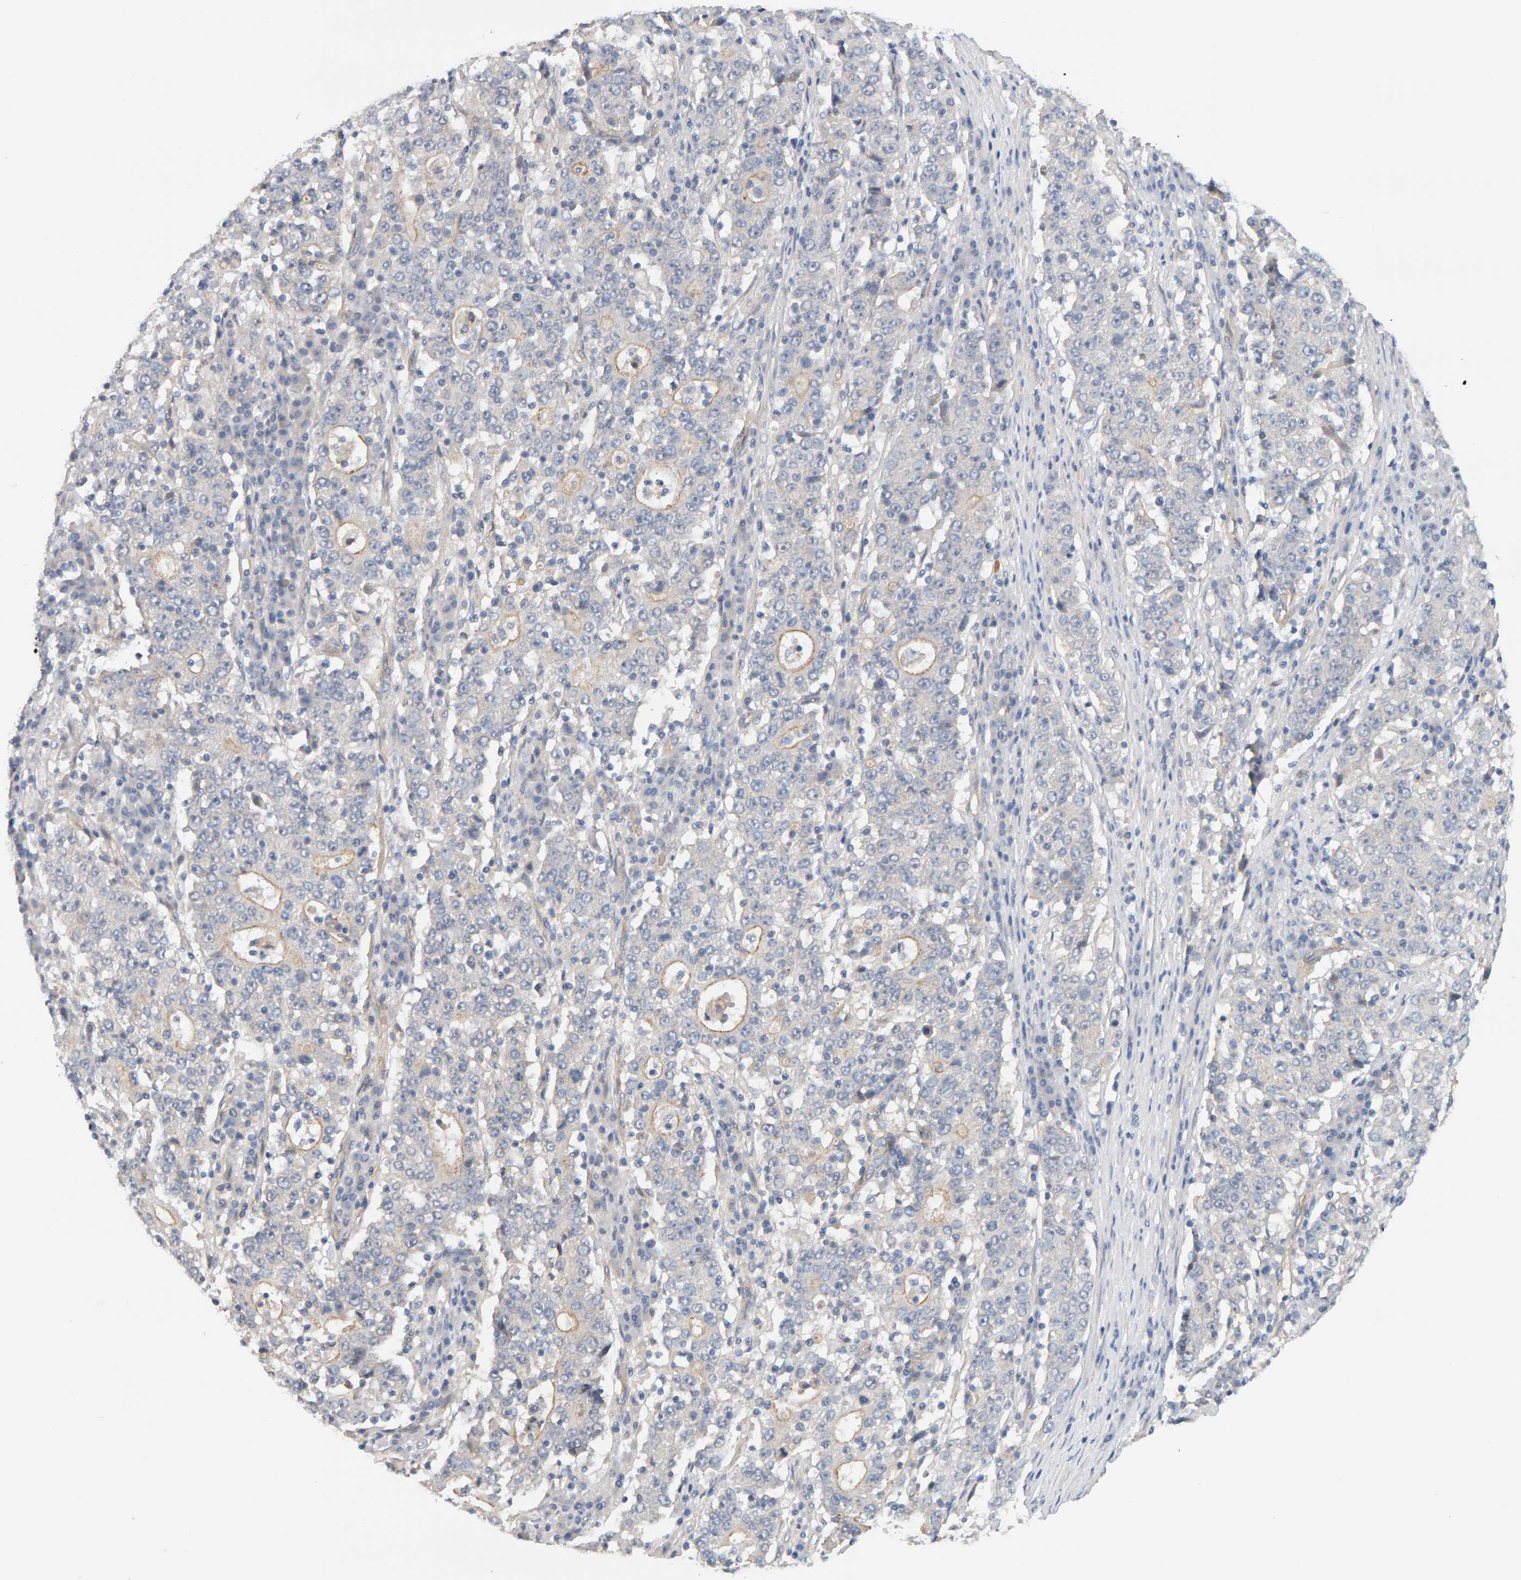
{"staining": {"intensity": "negative", "quantity": "none", "location": "none"}, "tissue": "stomach cancer", "cell_type": "Tumor cells", "image_type": "cancer", "snomed": [{"axis": "morphology", "description": "Adenocarcinoma, NOS"}, {"axis": "topography", "description": "Stomach"}], "caption": "High power microscopy image of an IHC histopathology image of adenocarcinoma (stomach), revealing no significant staining in tumor cells.", "gene": "PPP1R16A", "patient": {"sex": "male", "age": 59}}